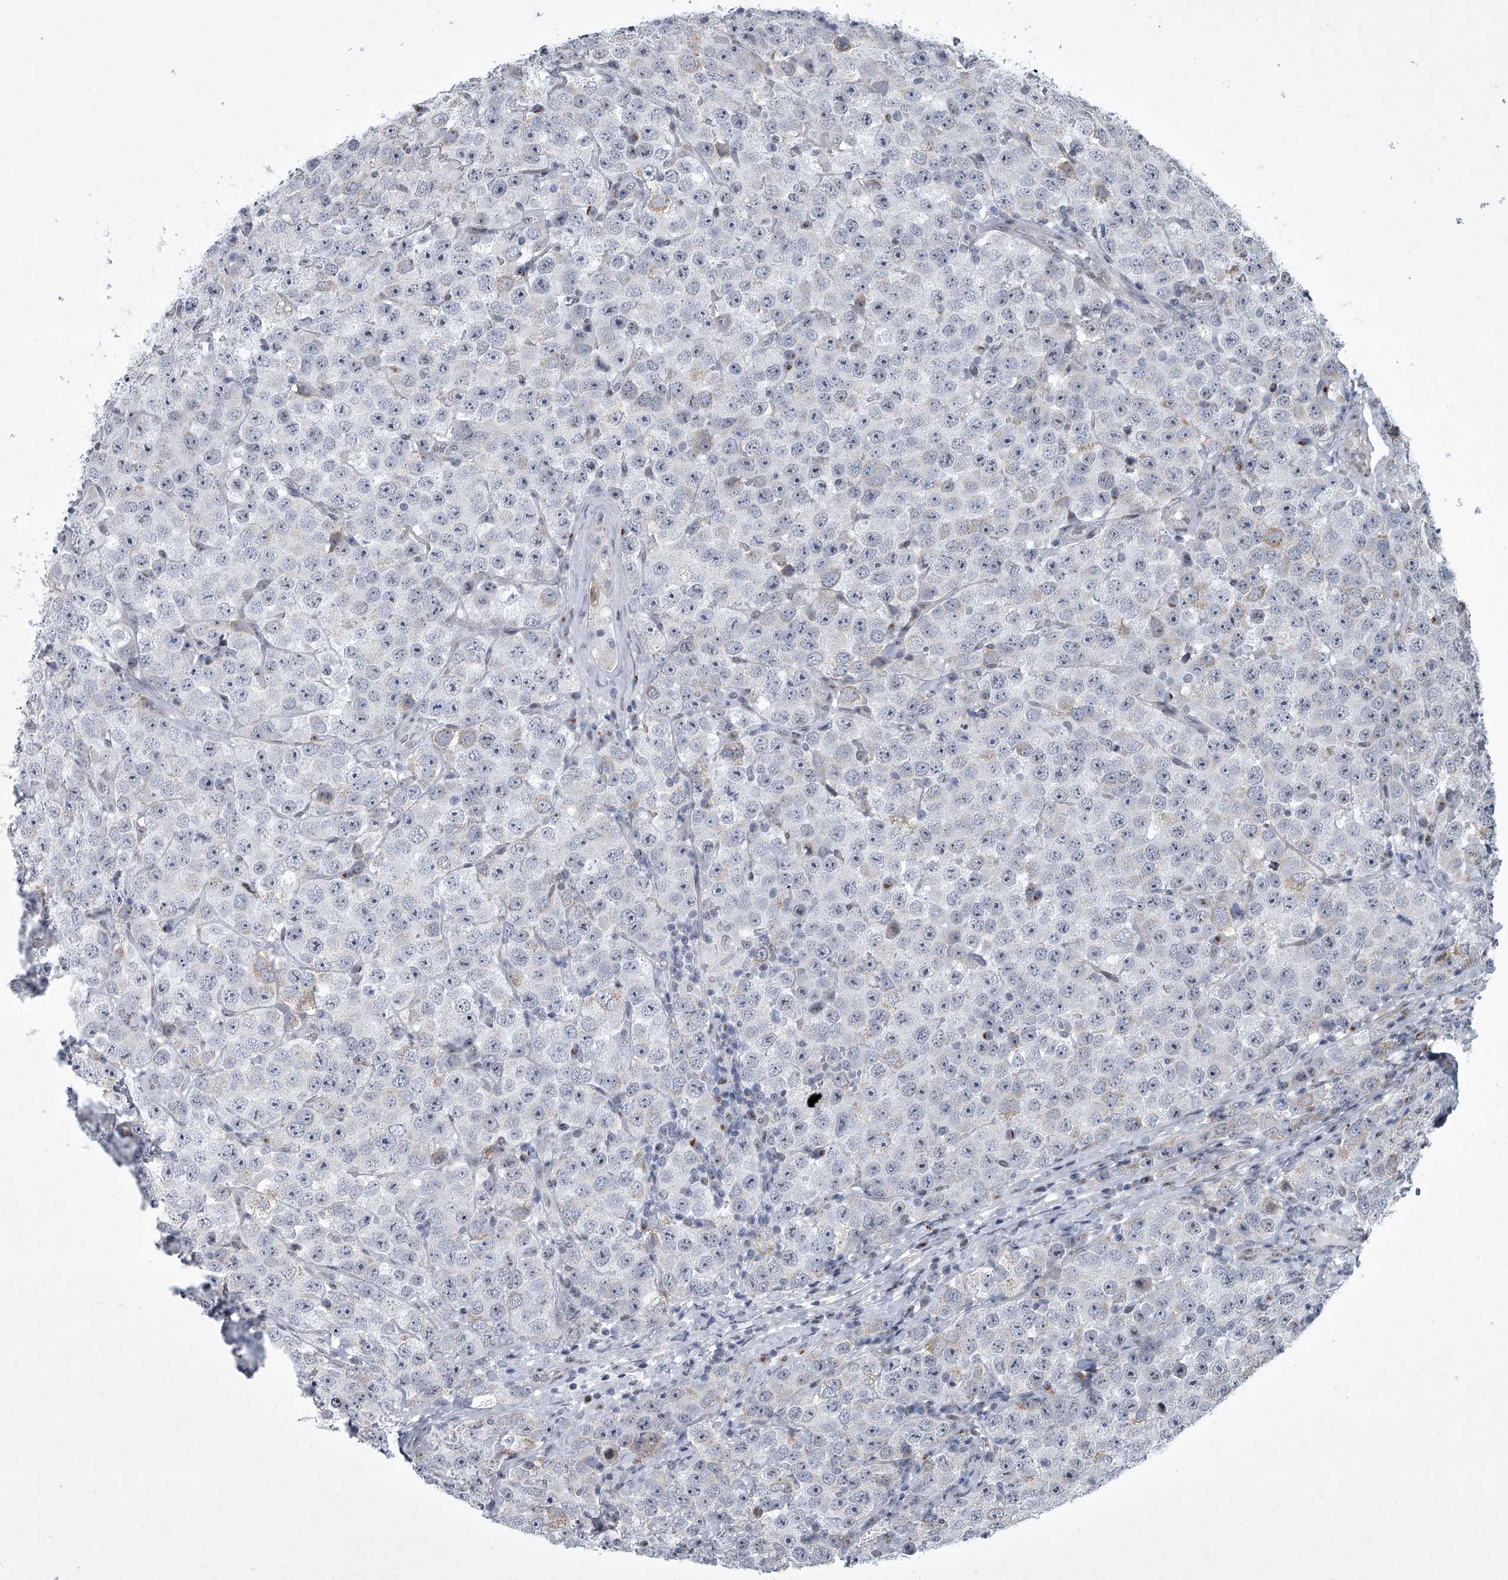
{"staining": {"intensity": "negative", "quantity": "none", "location": "none"}, "tissue": "testis cancer", "cell_type": "Tumor cells", "image_type": "cancer", "snomed": [{"axis": "morphology", "description": "Seminoma, NOS"}, {"axis": "topography", "description": "Testis"}], "caption": "An image of human testis cancer (seminoma) is negative for staining in tumor cells. (DAB (3,3'-diaminobenzidine) IHC visualized using brightfield microscopy, high magnification).", "gene": "MLLT1", "patient": {"sex": "male", "age": 28}}